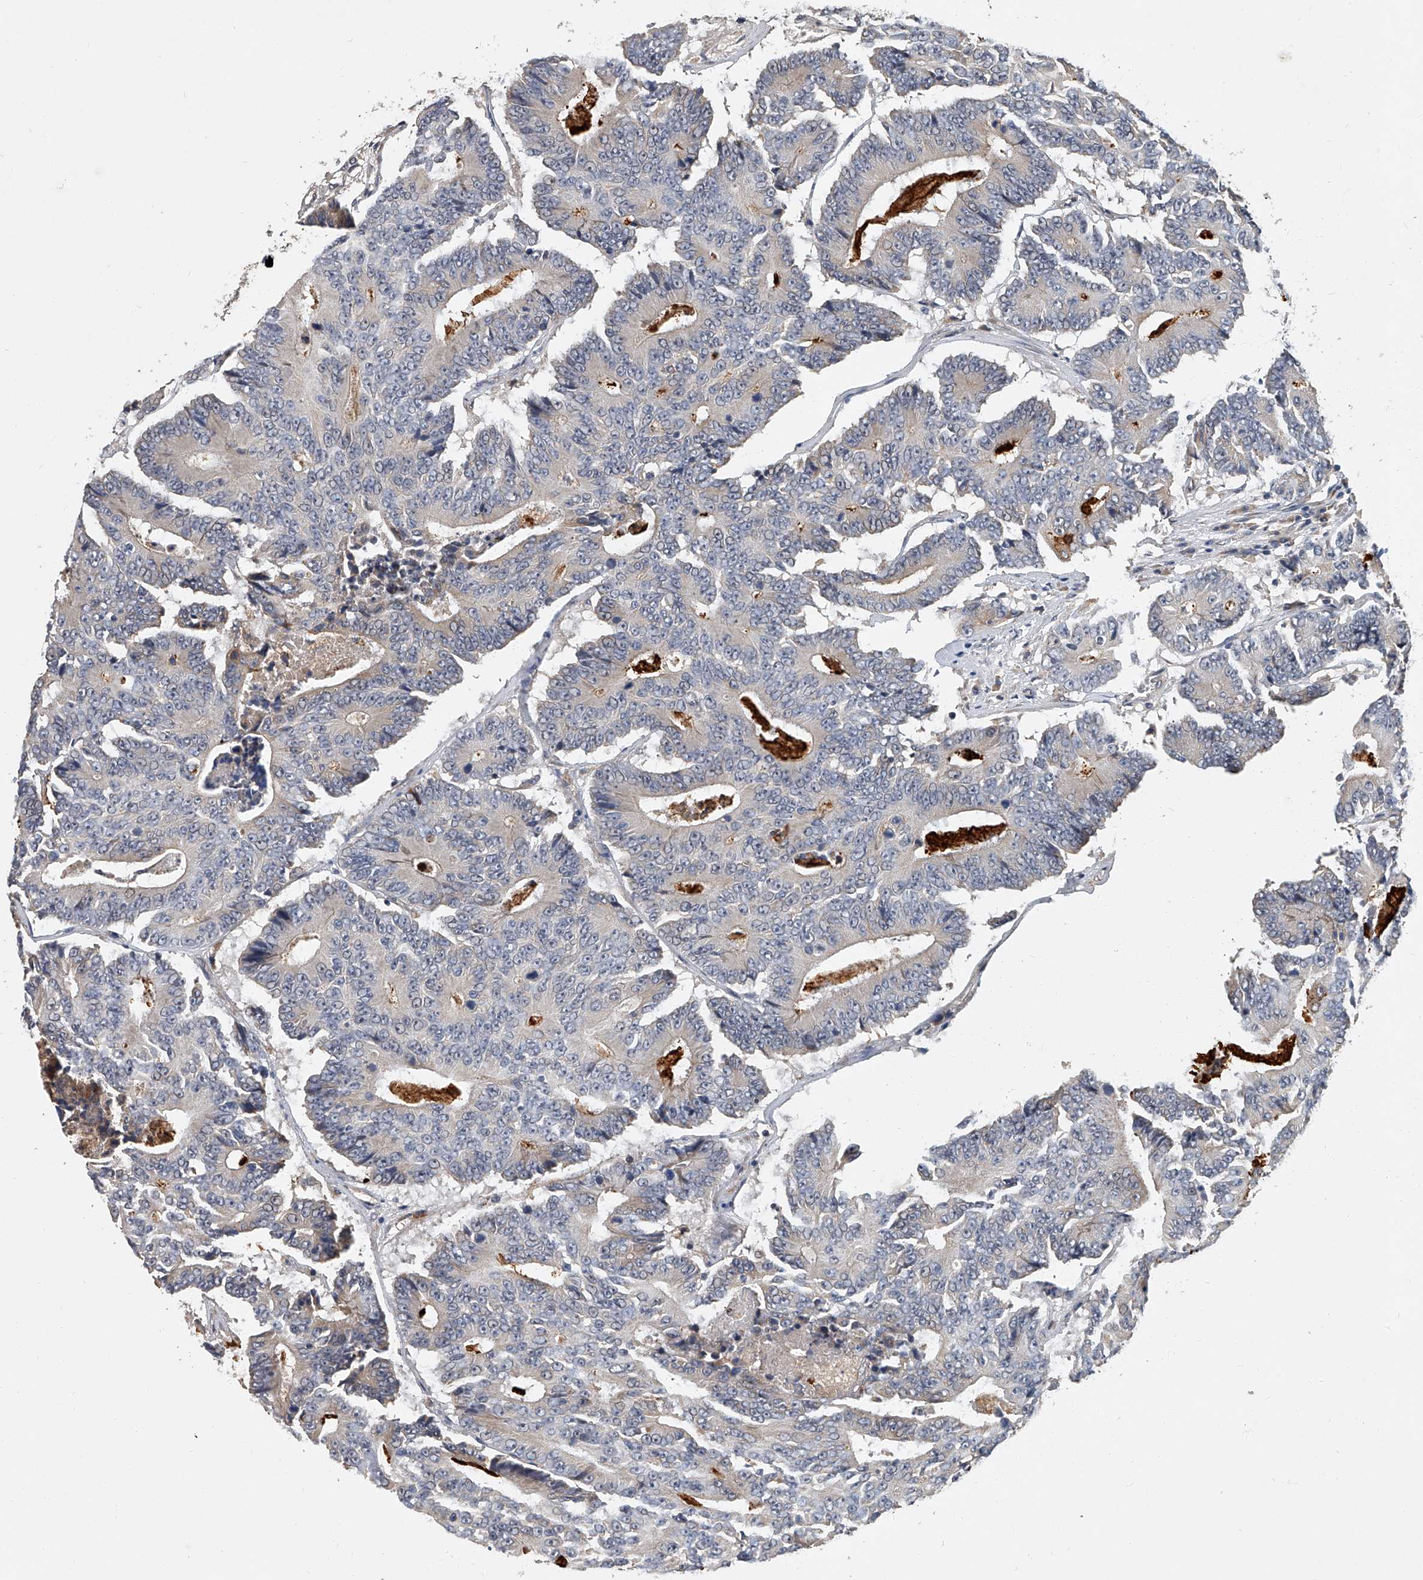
{"staining": {"intensity": "negative", "quantity": "none", "location": "none"}, "tissue": "colorectal cancer", "cell_type": "Tumor cells", "image_type": "cancer", "snomed": [{"axis": "morphology", "description": "Adenocarcinoma, NOS"}, {"axis": "topography", "description": "Colon"}], "caption": "The IHC histopathology image has no significant expression in tumor cells of colorectal cancer tissue.", "gene": "JAG2", "patient": {"sex": "male", "age": 83}}